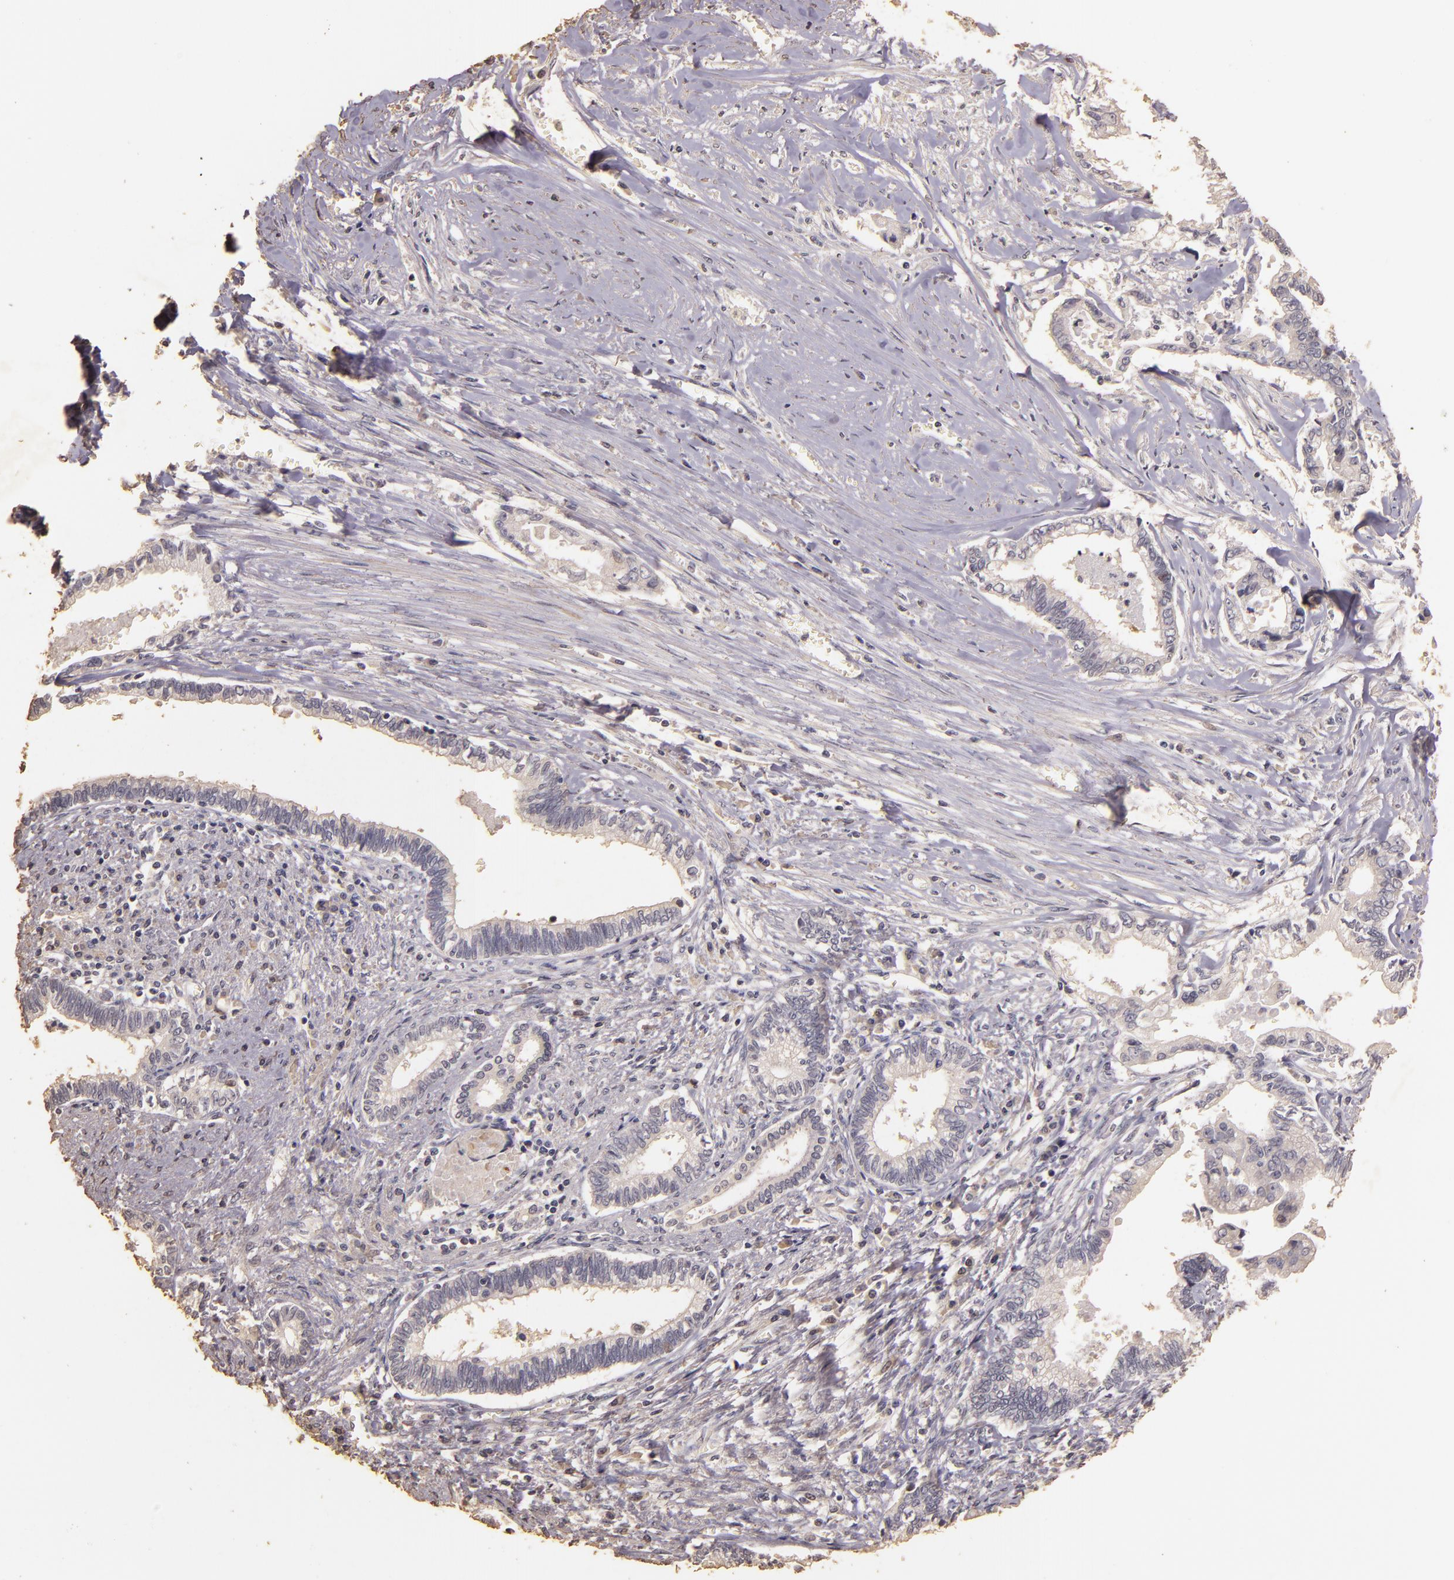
{"staining": {"intensity": "negative", "quantity": "none", "location": "none"}, "tissue": "liver cancer", "cell_type": "Tumor cells", "image_type": "cancer", "snomed": [{"axis": "morphology", "description": "Cholangiocarcinoma"}, {"axis": "topography", "description": "Liver"}], "caption": "Protein analysis of cholangiocarcinoma (liver) demonstrates no significant expression in tumor cells. The staining is performed using DAB brown chromogen with nuclei counter-stained in using hematoxylin.", "gene": "BCL2L13", "patient": {"sex": "male", "age": 57}}